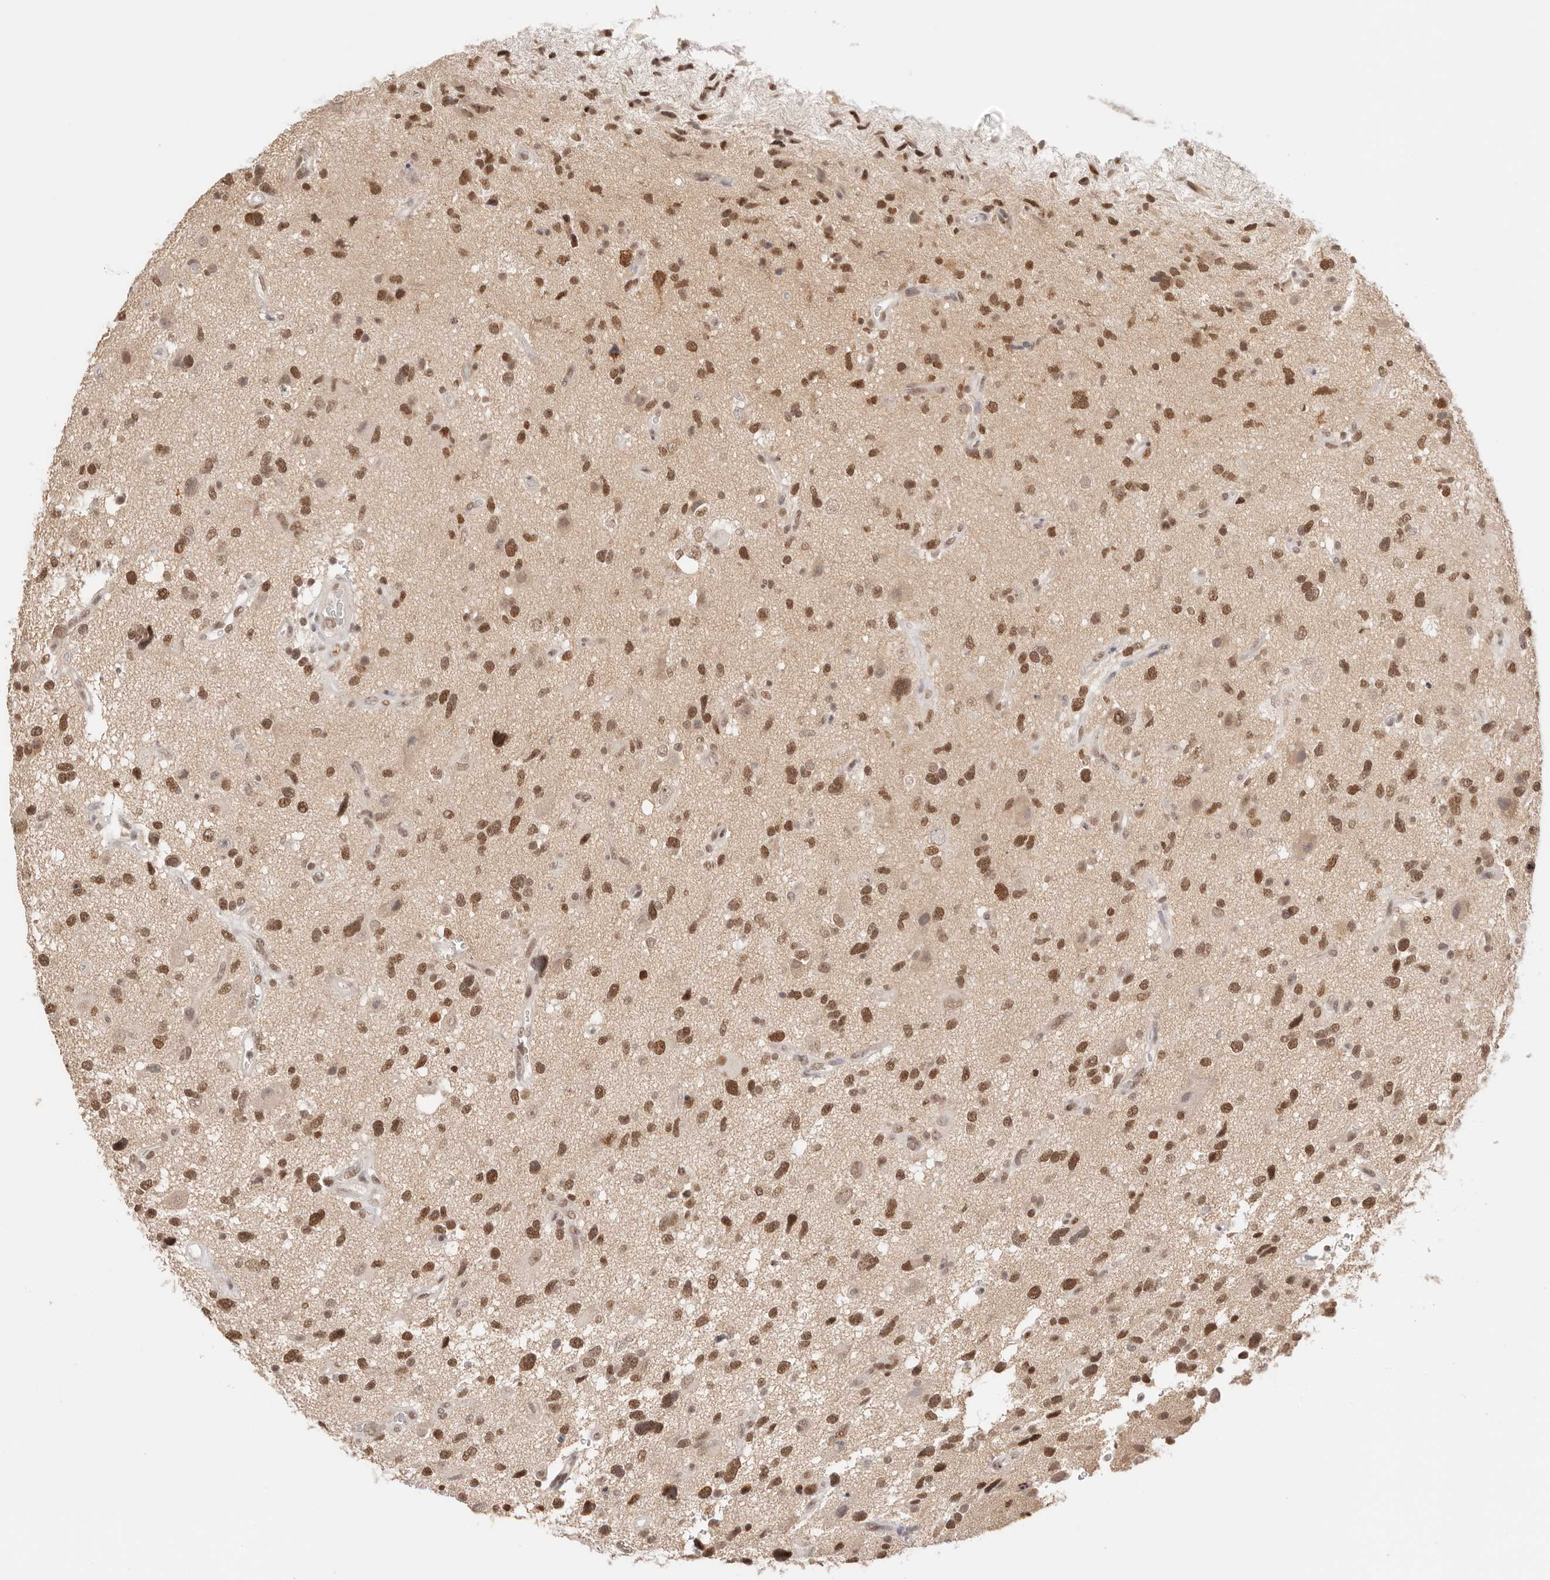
{"staining": {"intensity": "moderate", "quantity": ">75%", "location": "nuclear"}, "tissue": "glioma", "cell_type": "Tumor cells", "image_type": "cancer", "snomed": [{"axis": "morphology", "description": "Glioma, malignant, High grade"}, {"axis": "topography", "description": "Brain"}], "caption": "Glioma tissue reveals moderate nuclear positivity in approximately >75% of tumor cells, visualized by immunohistochemistry. (DAB IHC with brightfield microscopy, high magnification).", "gene": "RFC3", "patient": {"sex": "male", "age": 33}}